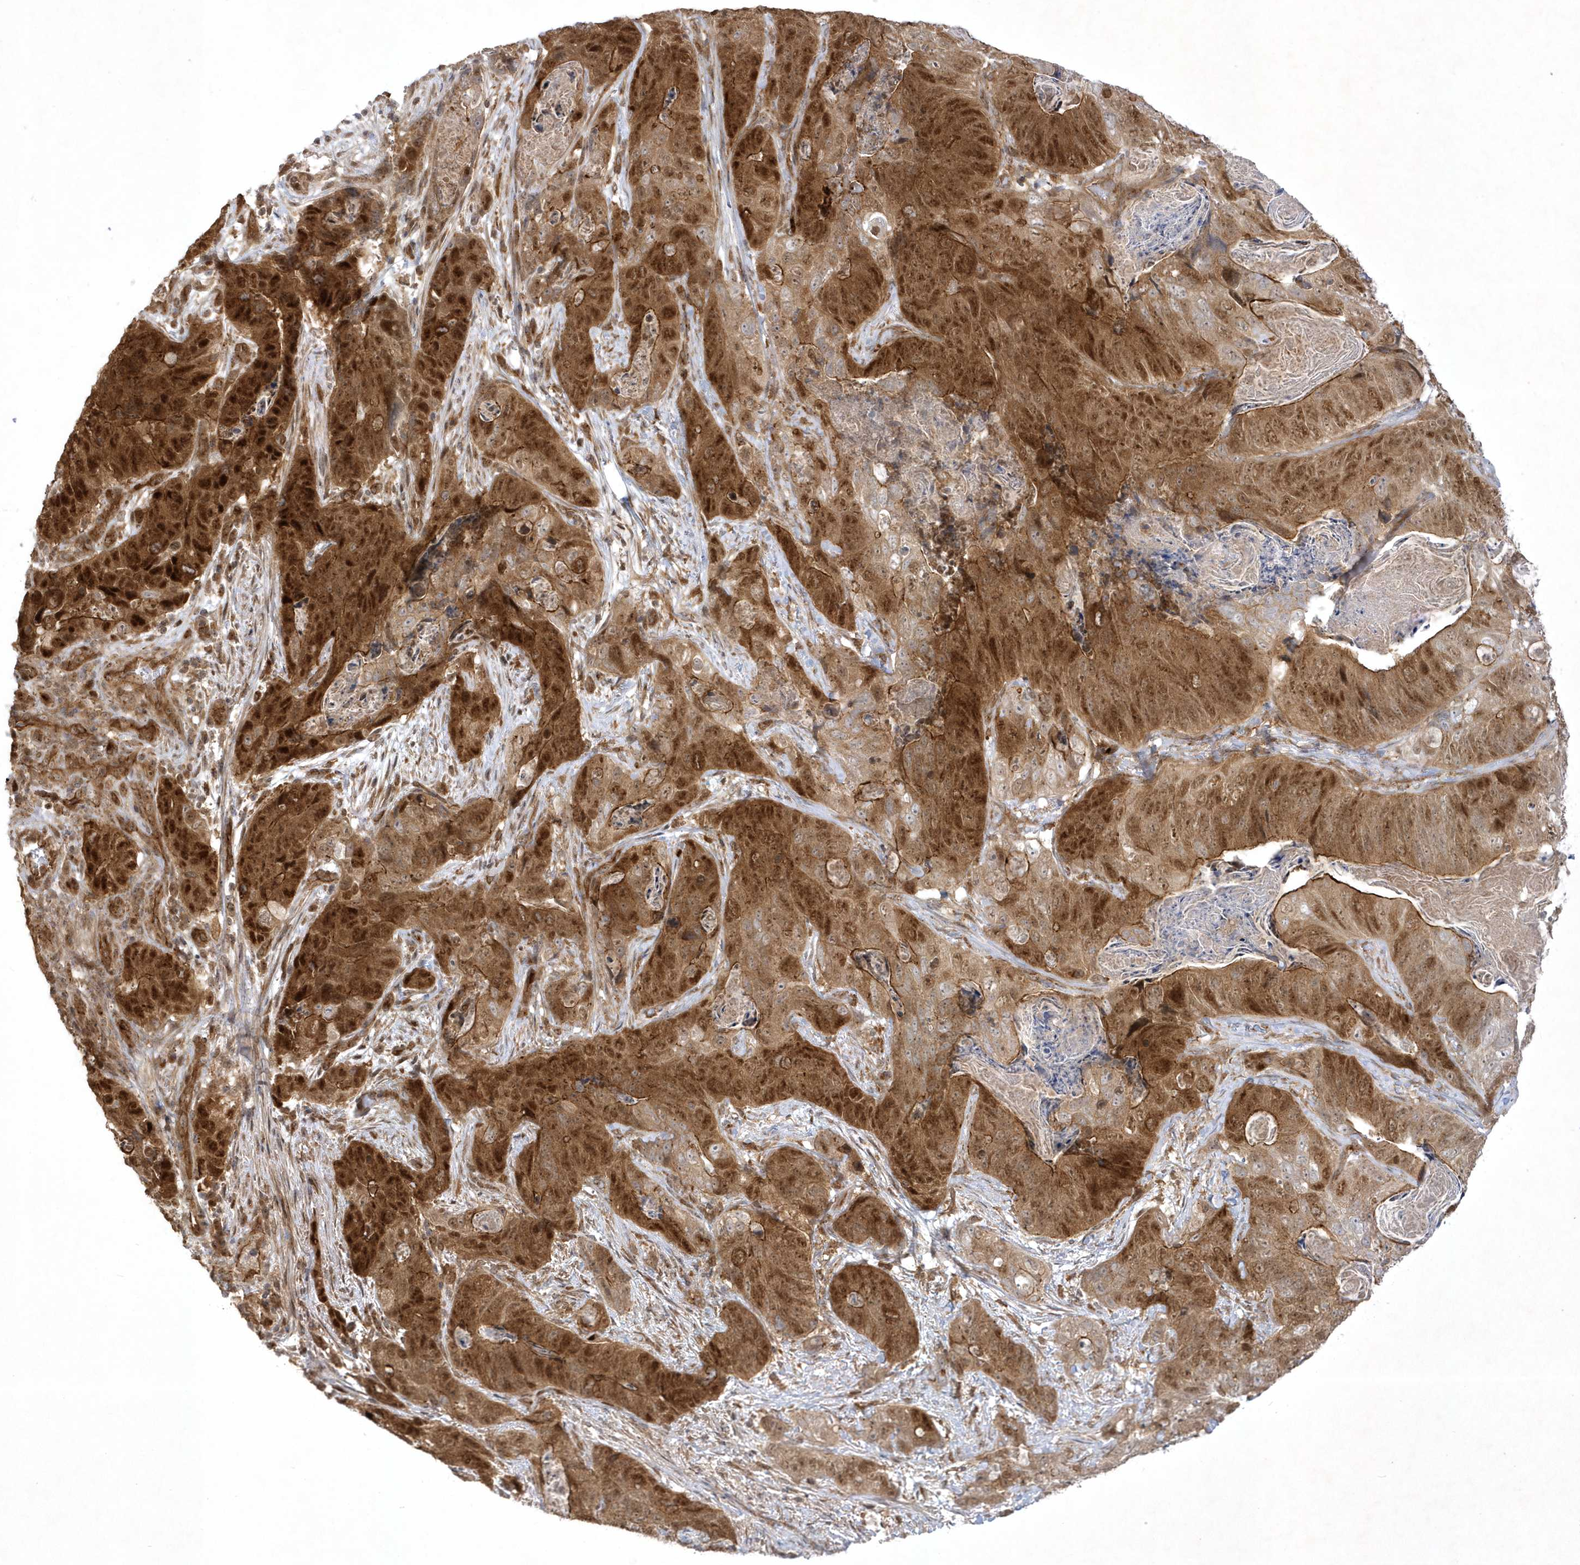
{"staining": {"intensity": "strong", "quantity": ">75%", "location": "cytoplasmic/membranous,nuclear"}, "tissue": "stomach cancer", "cell_type": "Tumor cells", "image_type": "cancer", "snomed": [{"axis": "morphology", "description": "Normal tissue, NOS"}, {"axis": "morphology", "description": "Adenocarcinoma, NOS"}, {"axis": "topography", "description": "Stomach"}], "caption": "Tumor cells display strong cytoplasmic/membranous and nuclear positivity in about >75% of cells in adenocarcinoma (stomach). The staining was performed using DAB (3,3'-diaminobenzidine), with brown indicating positive protein expression. Nuclei are stained blue with hematoxylin.", "gene": "NAF1", "patient": {"sex": "female", "age": 89}}